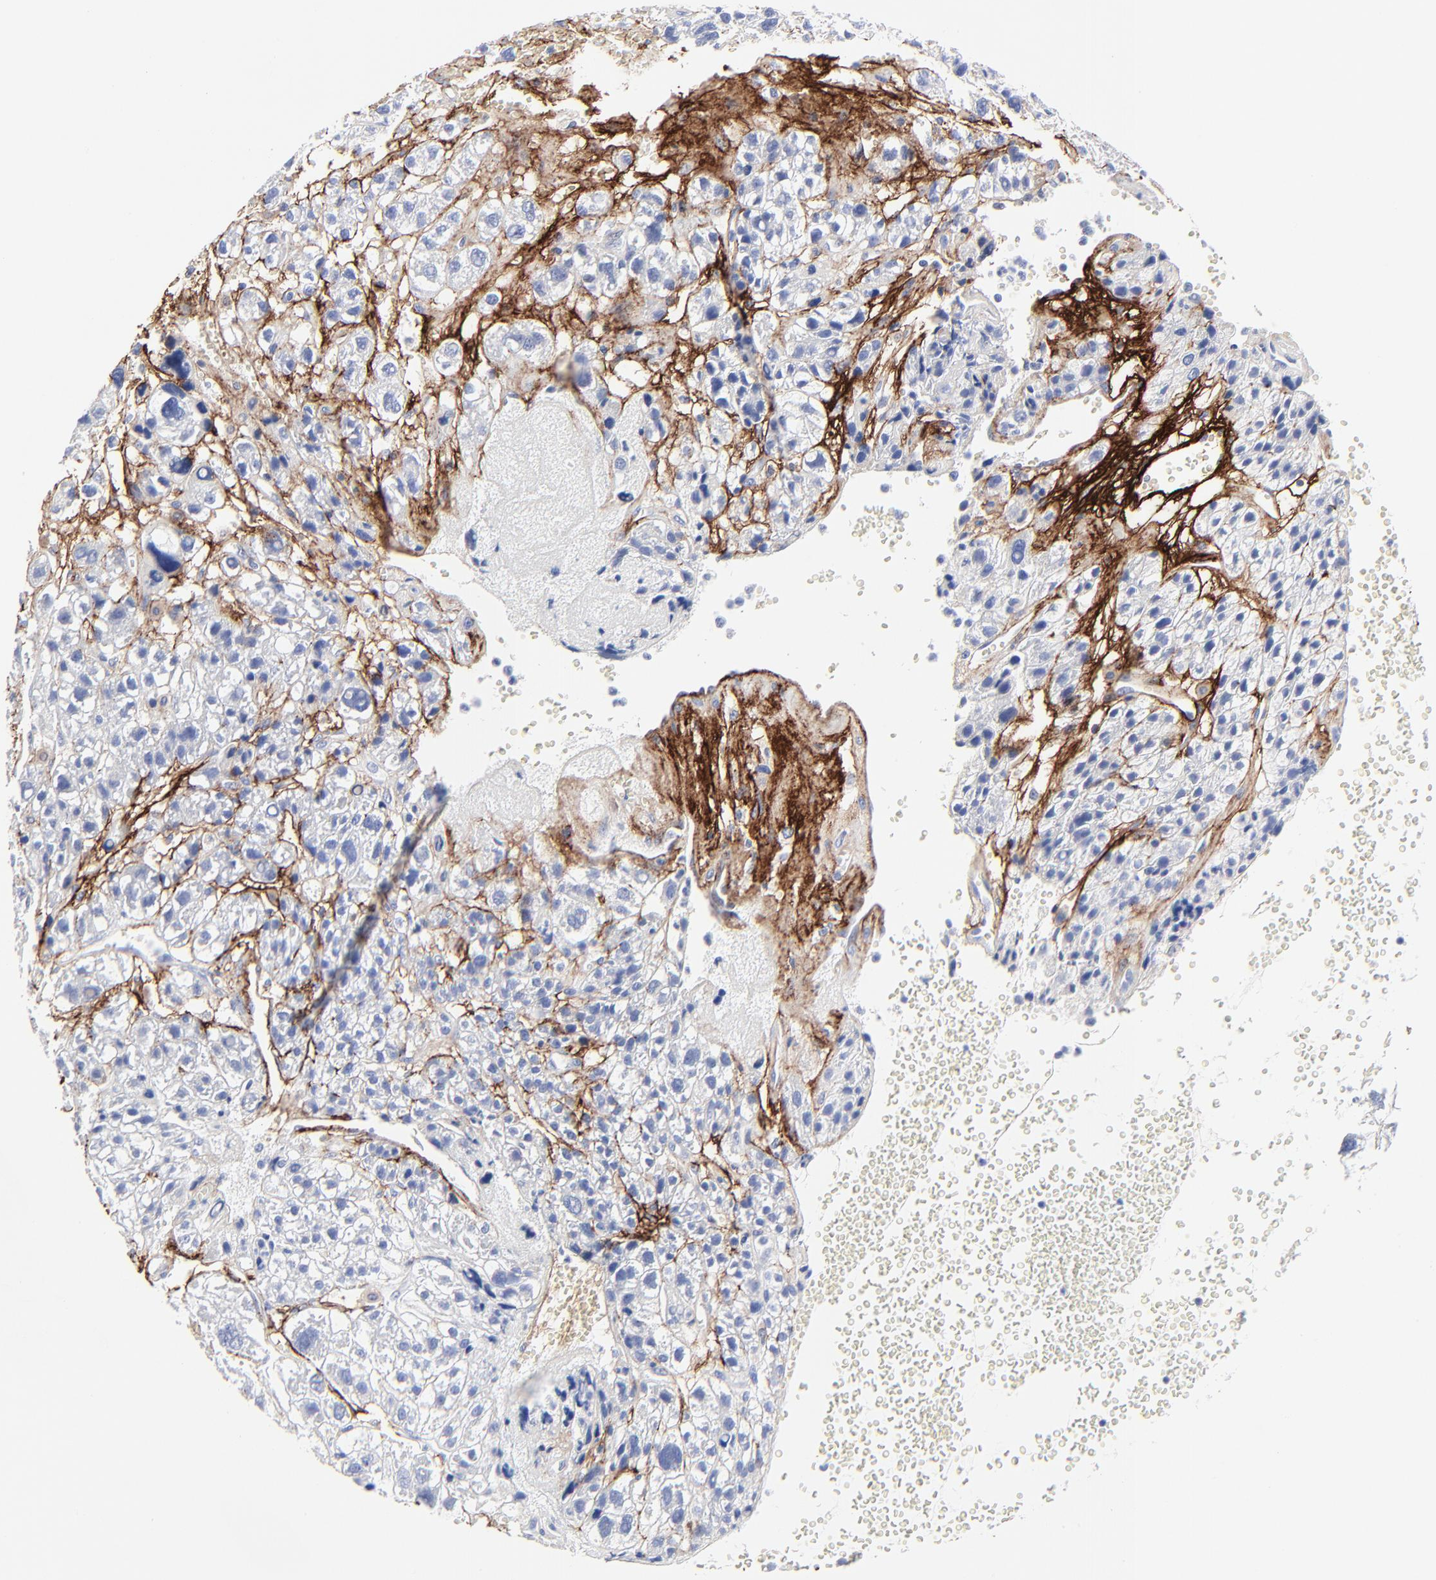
{"staining": {"intensity": "moderate", "quantity": "<25%", "location": "cytoplasmic/membranous"}, "tissue": "liver cancer", "cell_type": "Tumor cells", "image_type": "cancer", "snomed": [{"axis": "morphology", "description": "Carcinoma, Hepatocellular, NOS"}, {"axis": "topography", "description": "Liver"}], "caption": "Tumor cells exhibit low levels of moderate cytoplasmic/membranous expression in about <25% of cells in liver cancer (hepatocellular carcinoma).", "gene": "FBLN2", "patient": {"sex": "female", "age": 85}}